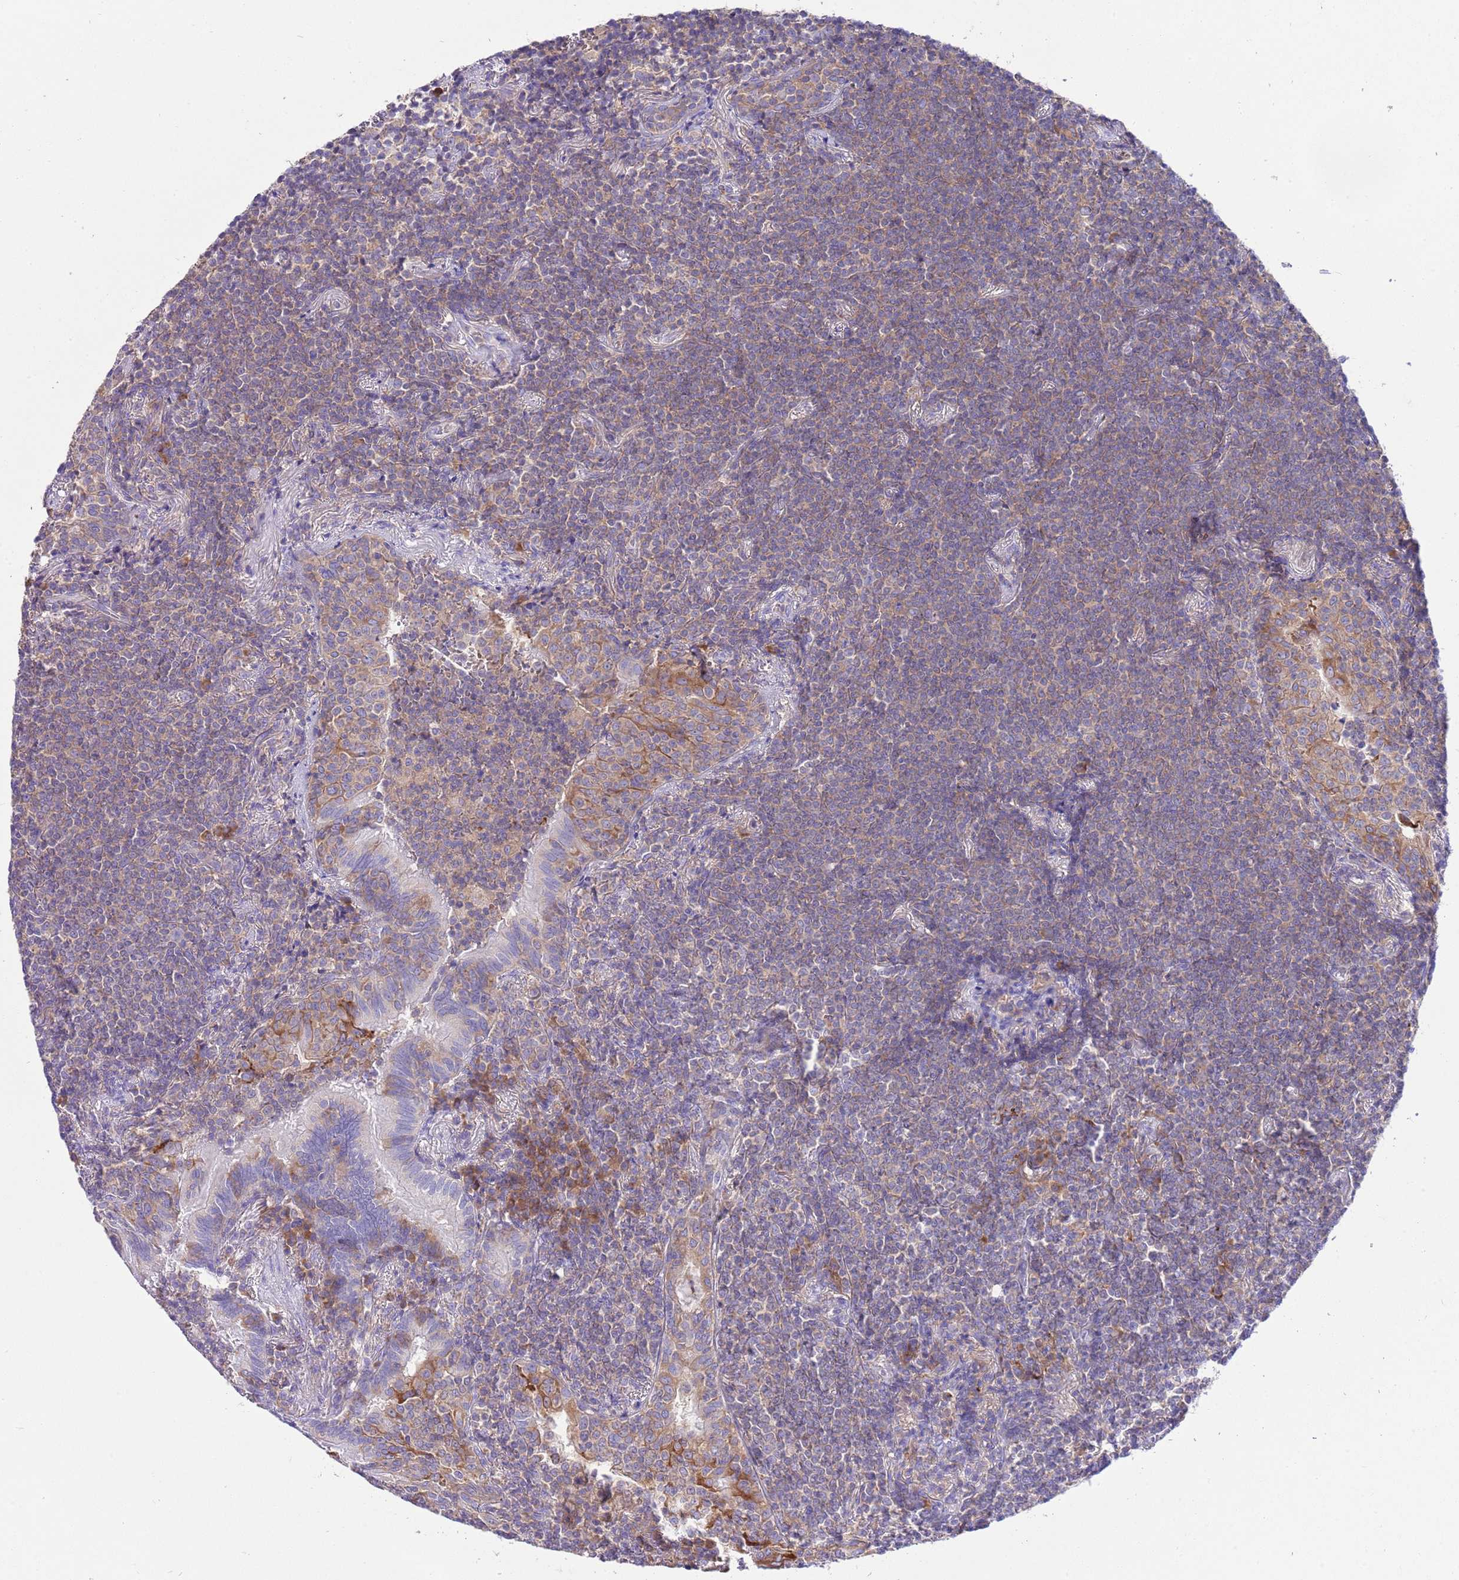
{"staining": {"intensity": "weak", "quantity": ">75%", "location": "cytoplasmic/membranous"}, "tissue": "lymphoma", "cell_type": "Tumor cells", "image_type": "cancer", "snomed": [{"axis": "morphology", "description": "Malignant lymphoma, non-Hodgkin's type, Low grade"}, {"axis": "topography", "description": "Lung"}], "caption": "Protein expression analysis of lymphoma shows weak cytoplasmic/membranous staining in about >75% of tumor cells. Nuclei are stained in blue.", "gene": "RPS10", "patient": {"sex": "female", "age": 71}}